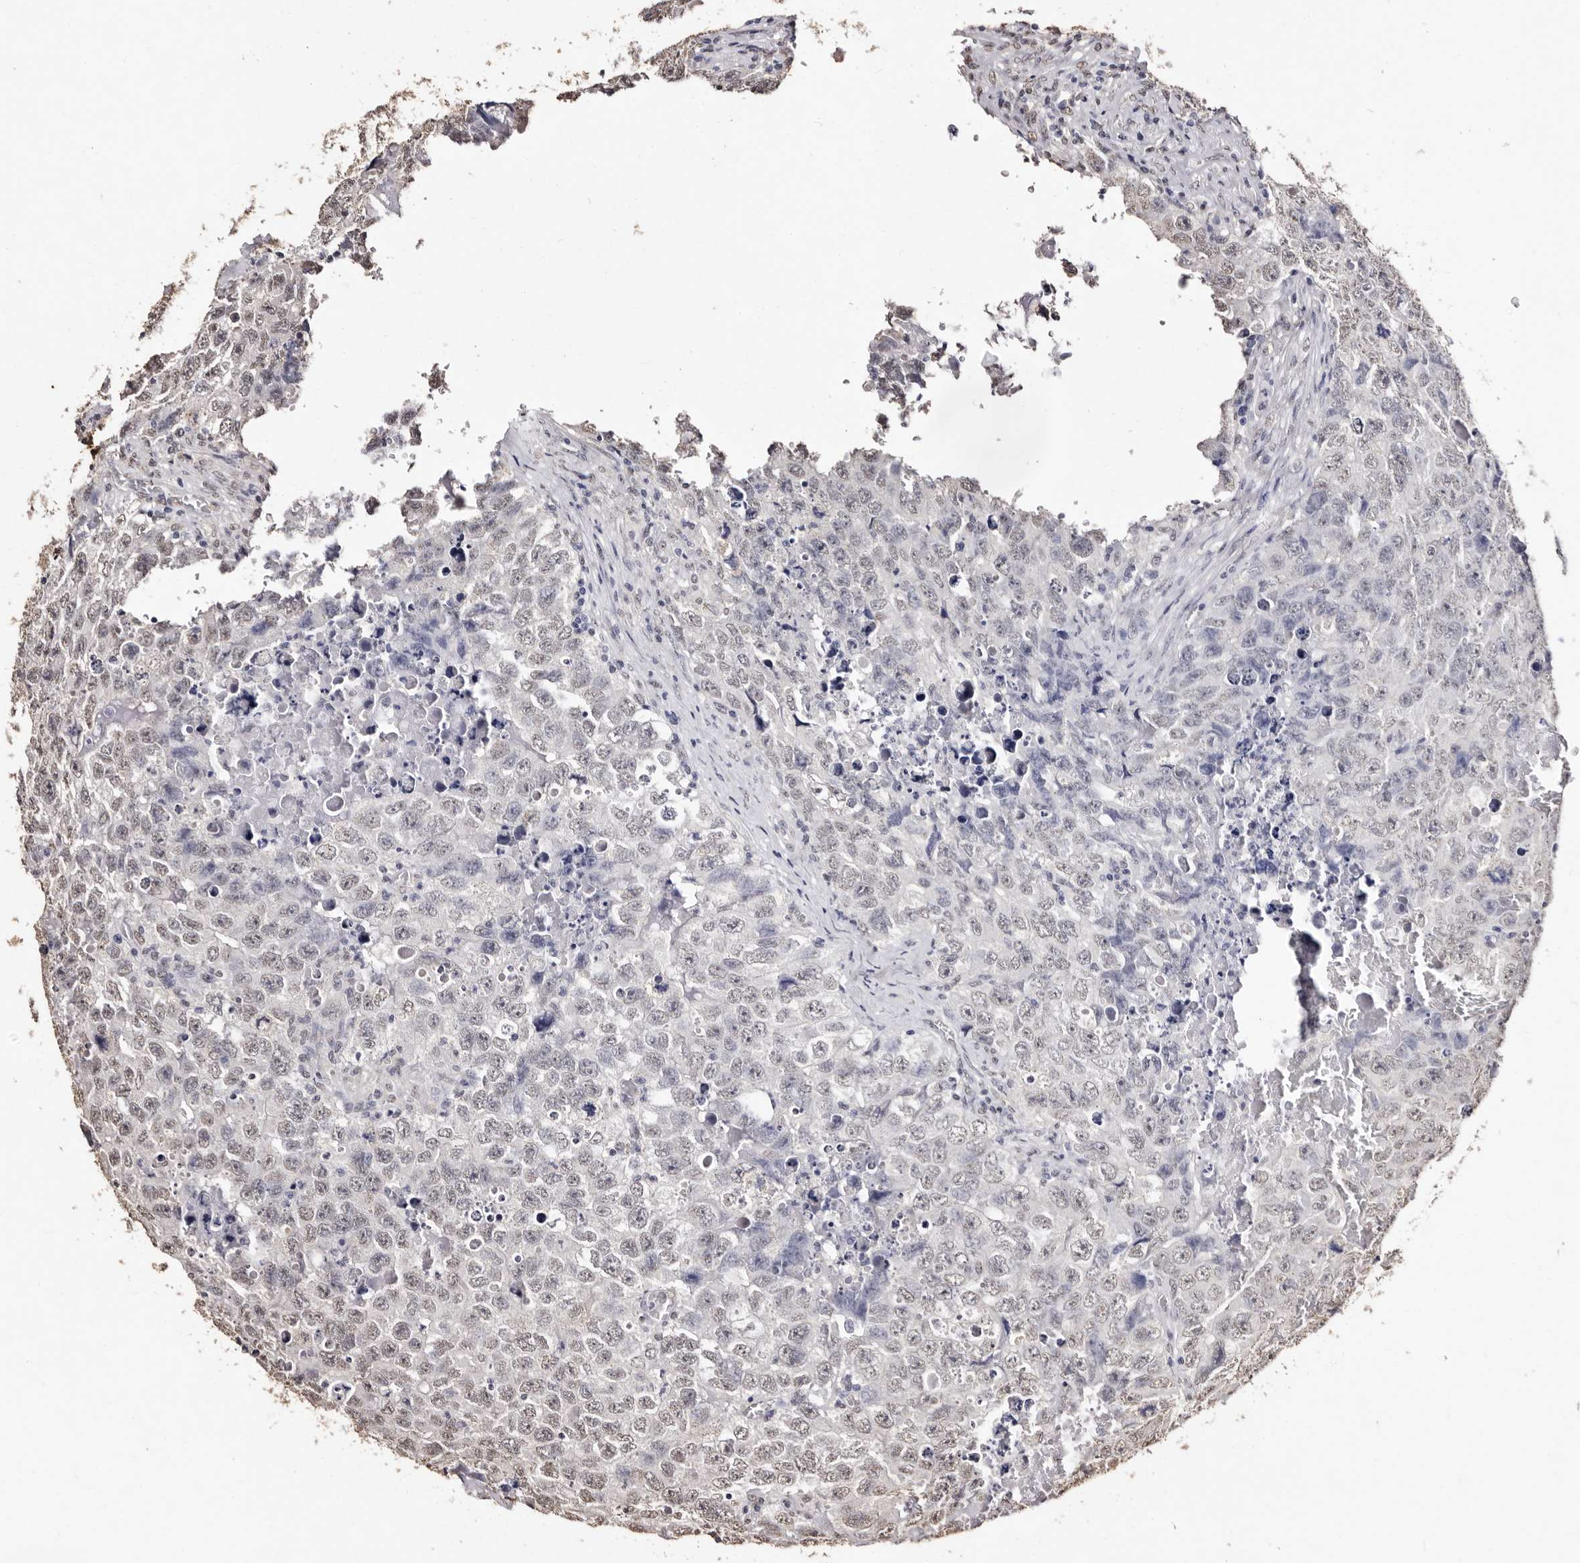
{"staining": {"intensity": "weak", "quantity": "<25%", "location": "nuclear"}, "tissue": "testis cancer", "cell_type": "Tumor cells", "image_type": "cancer", "snomed": [{"axis": "morphology", "description": "Seminoma, NOS"}, {"axis": "morphology", "description": "Carcinoma, Embryonal, NOS"}, {"axis": "topography", "description": "Testis"}], "caption": "High power microscopy image of an immunohistochemistry image of testis cancer, revealing no significant positivity in tumor cells.", "gene": "ERBB4", "patient": {"sex": "male", "age": 43}}